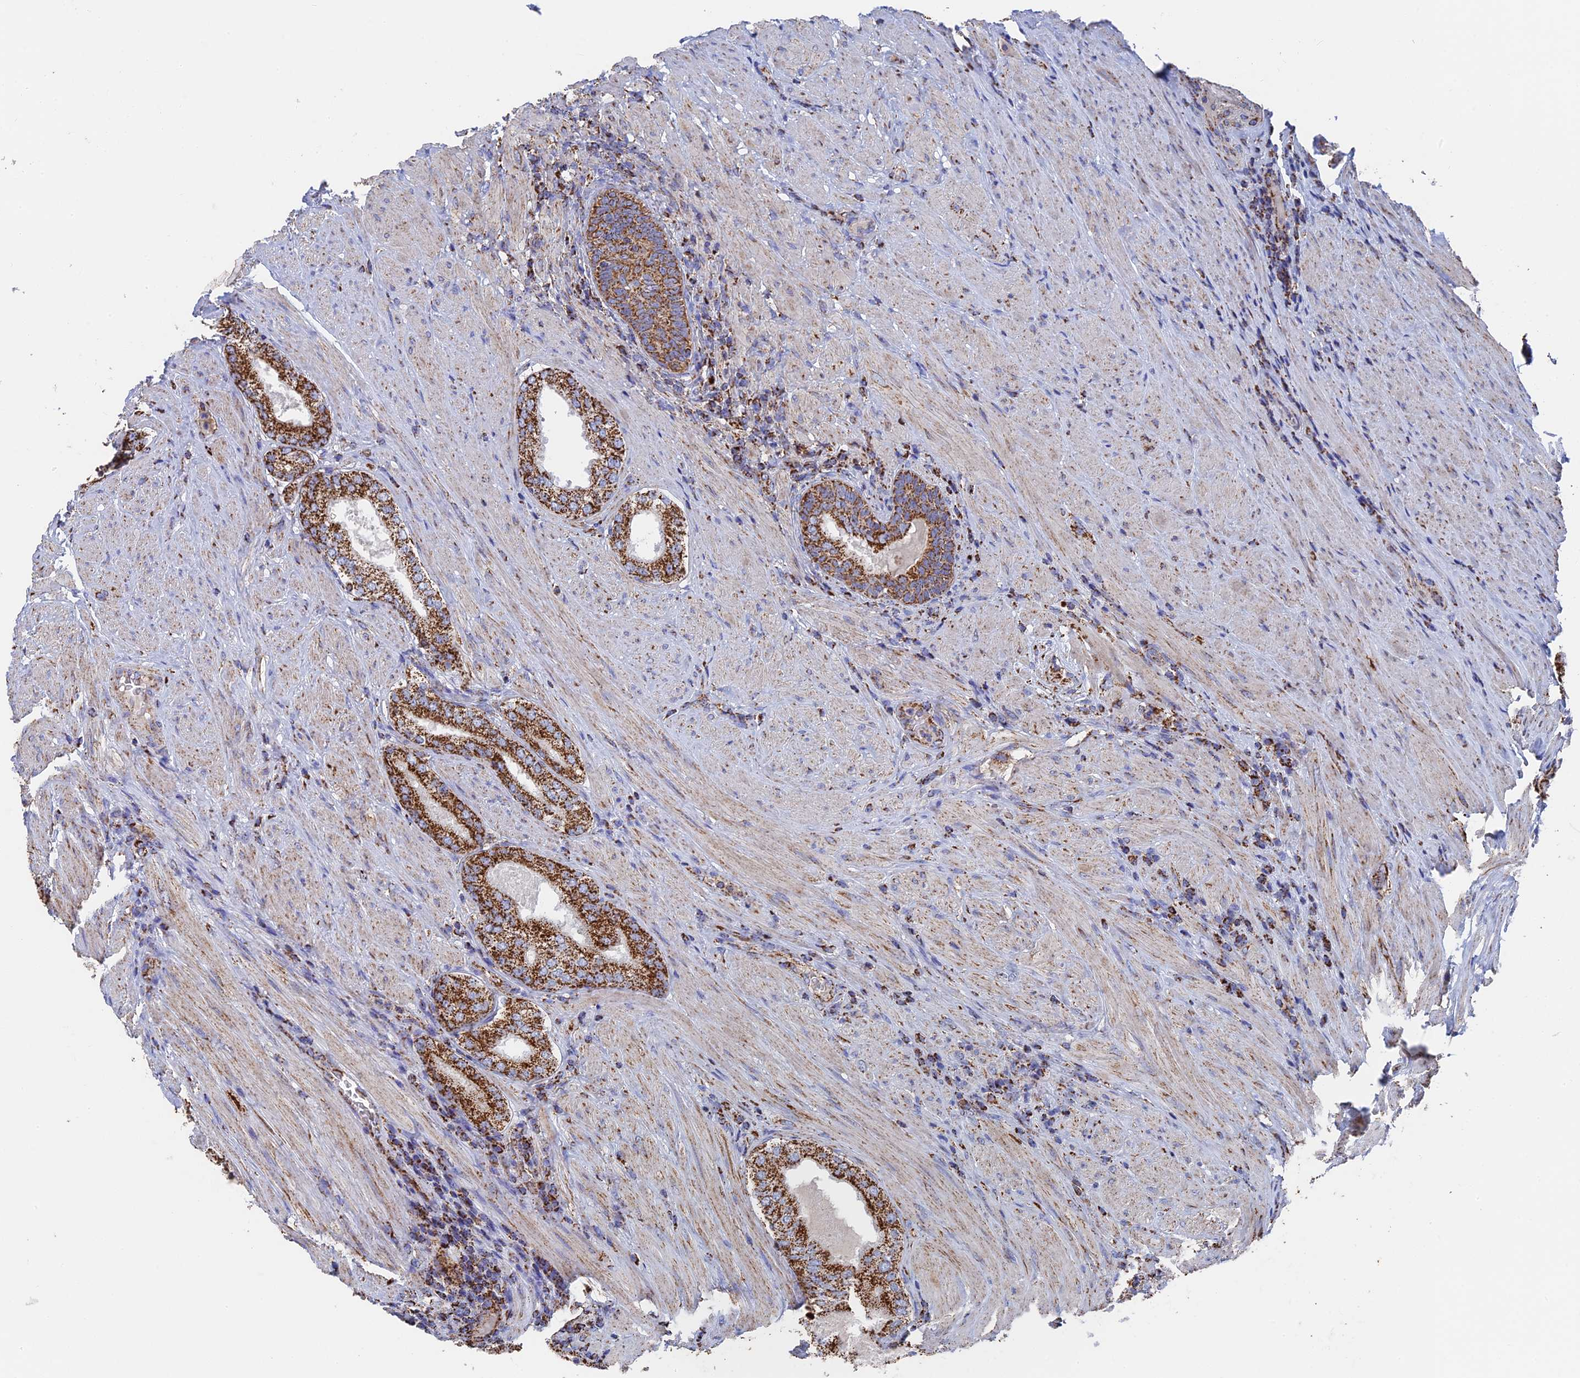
{"staining": {"intensity": "strong", "quantity": ">75%", "location": "cytoplasmic/membranous"}, "tissue": "prostate cancer", "cell_type": "Tumor cells", "image_type": "cancer", "snomed": [{"axis": "morphology", "description": "Adenocarcinoma, Low grade"}, {"axis": "topography", "description": "Prostate"}], "caption": "Immunohistochemical staining of prostate cancer displays strong cytoplasmic/membranous protein positivity in approximately >75% of tumor cells. (brown staining indicates protein expression, while blue staining denotes nuclei).", "gene": "HAUS8", "patient": {"sex": "male", "age": 68}}